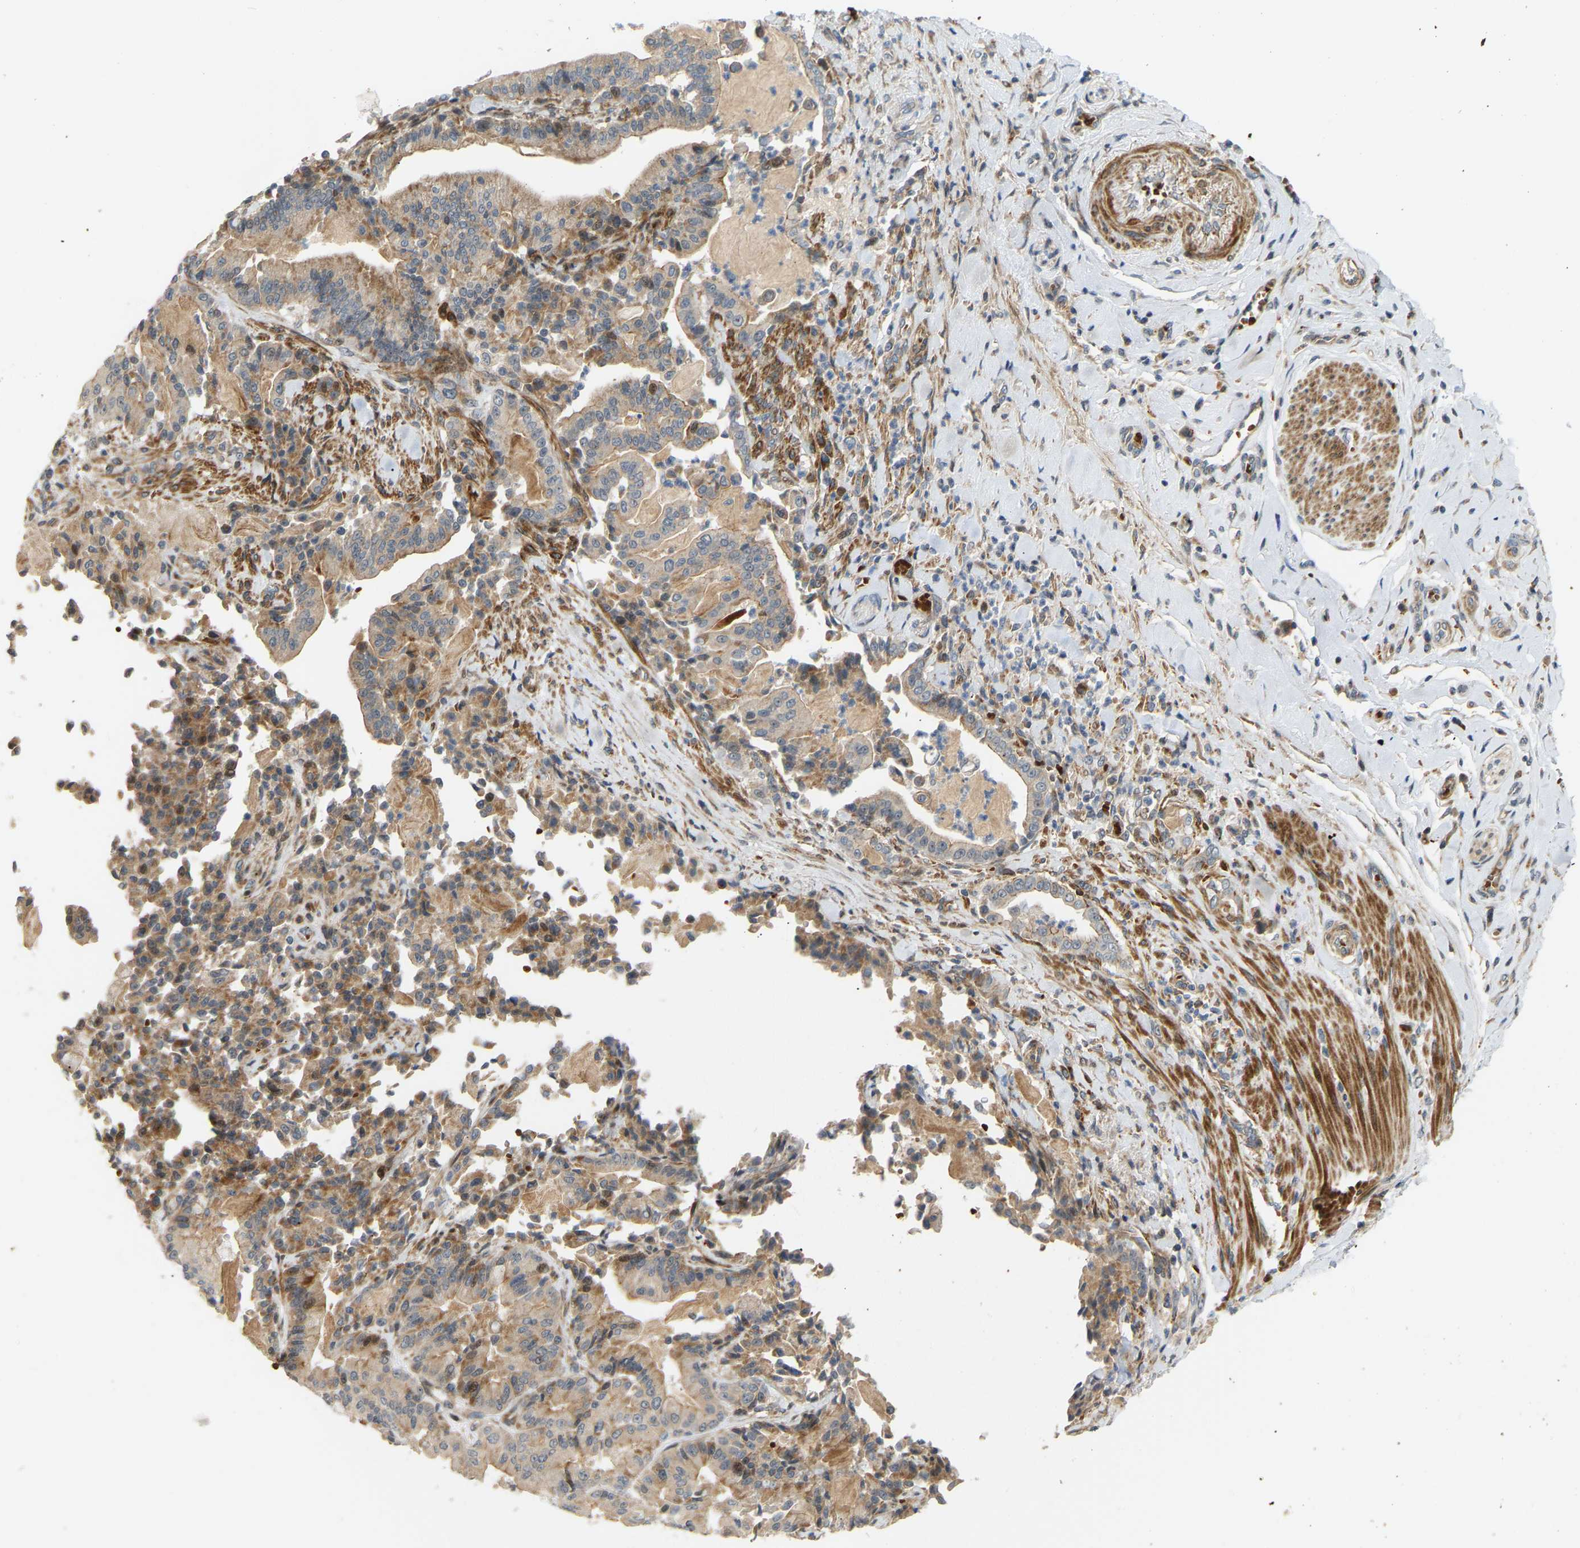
{"staining": {"intensity": "moderate", "quantity": "25%-75%", "location": "cytoplasmic/membranous"}, "tissue": "pancreatic cancer", "cell_type": "Tumor cells", "image_type": "cancer", "snomed": [{"axis": "morphology", "description": "Normal tissue, NOS"}, {"axis": "morphology", "description": "Adenocarcinoma, NOS"}, {"axis": "topography", "description": "Pancreas"}], "caption": "A brown stain shows moderate cytoplasmic/membranous expression of a protein in pancreatic cancer (adenocarcinoma) tumor cells.", "gene": "POGLUT2", "patient": {"sex": "male", "age": 63}}